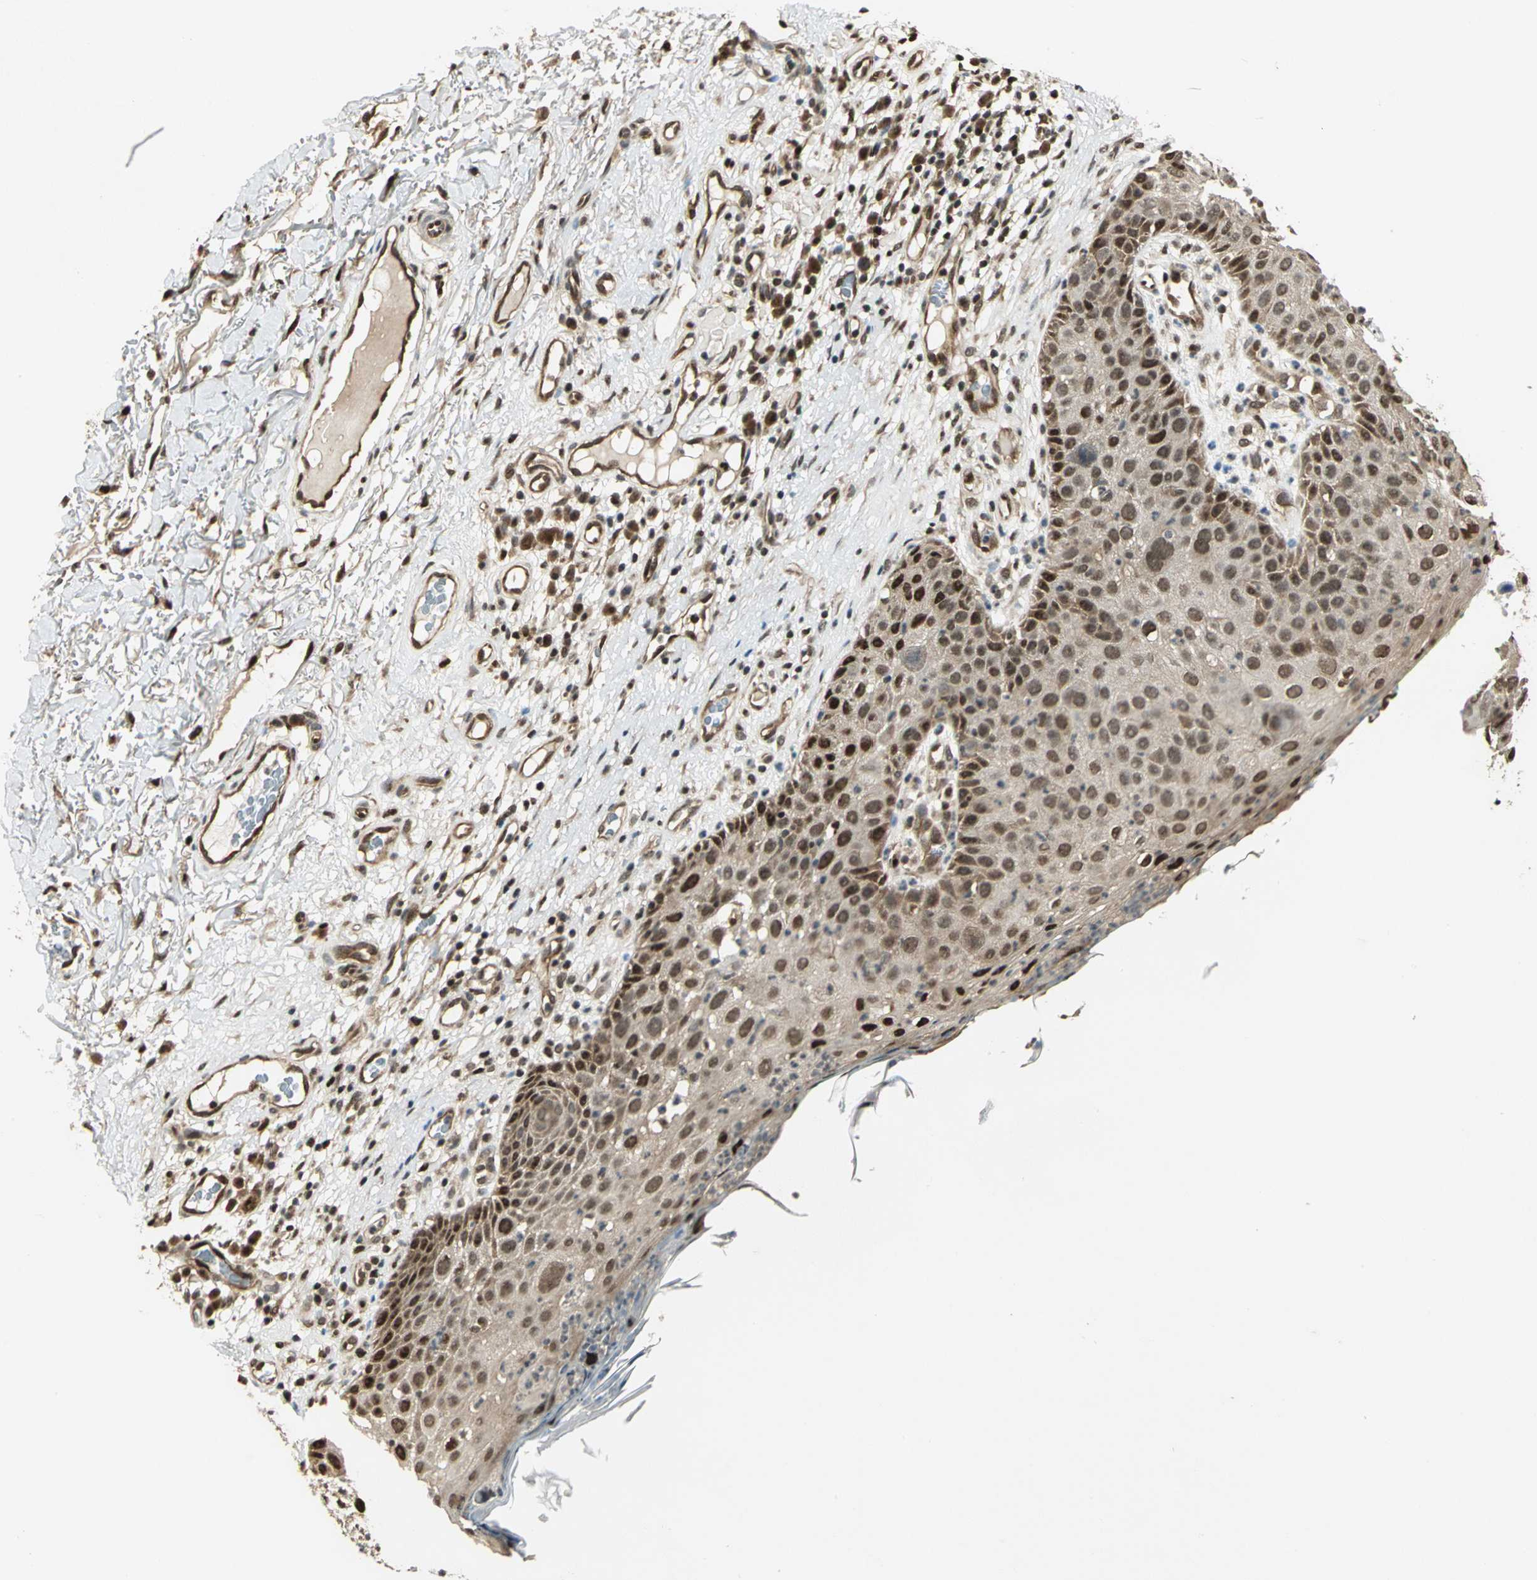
{"staining": {"intensity": "moderate", "quantity": ">75%", "location": "cytoplasmic/membranous,nuclear"}, "tissue": "skin cancer", "cell_type": "Tumor cells", "image_type": "cancer", "snomed": [{"axis": "morphology", "description": "Squamous cell carcinoma, NOS"}, {"axis": "topography", "description": "Skin"}], "caption": "High-power microscopy captured an IHC histopathology image of skin cancer, revealing moderate cytoplasmic/membranous and nuclear expression in approximately >75% of tumor cells.", "gene": "PSMC3", "patient": {"sex": "male", "age": 87}}